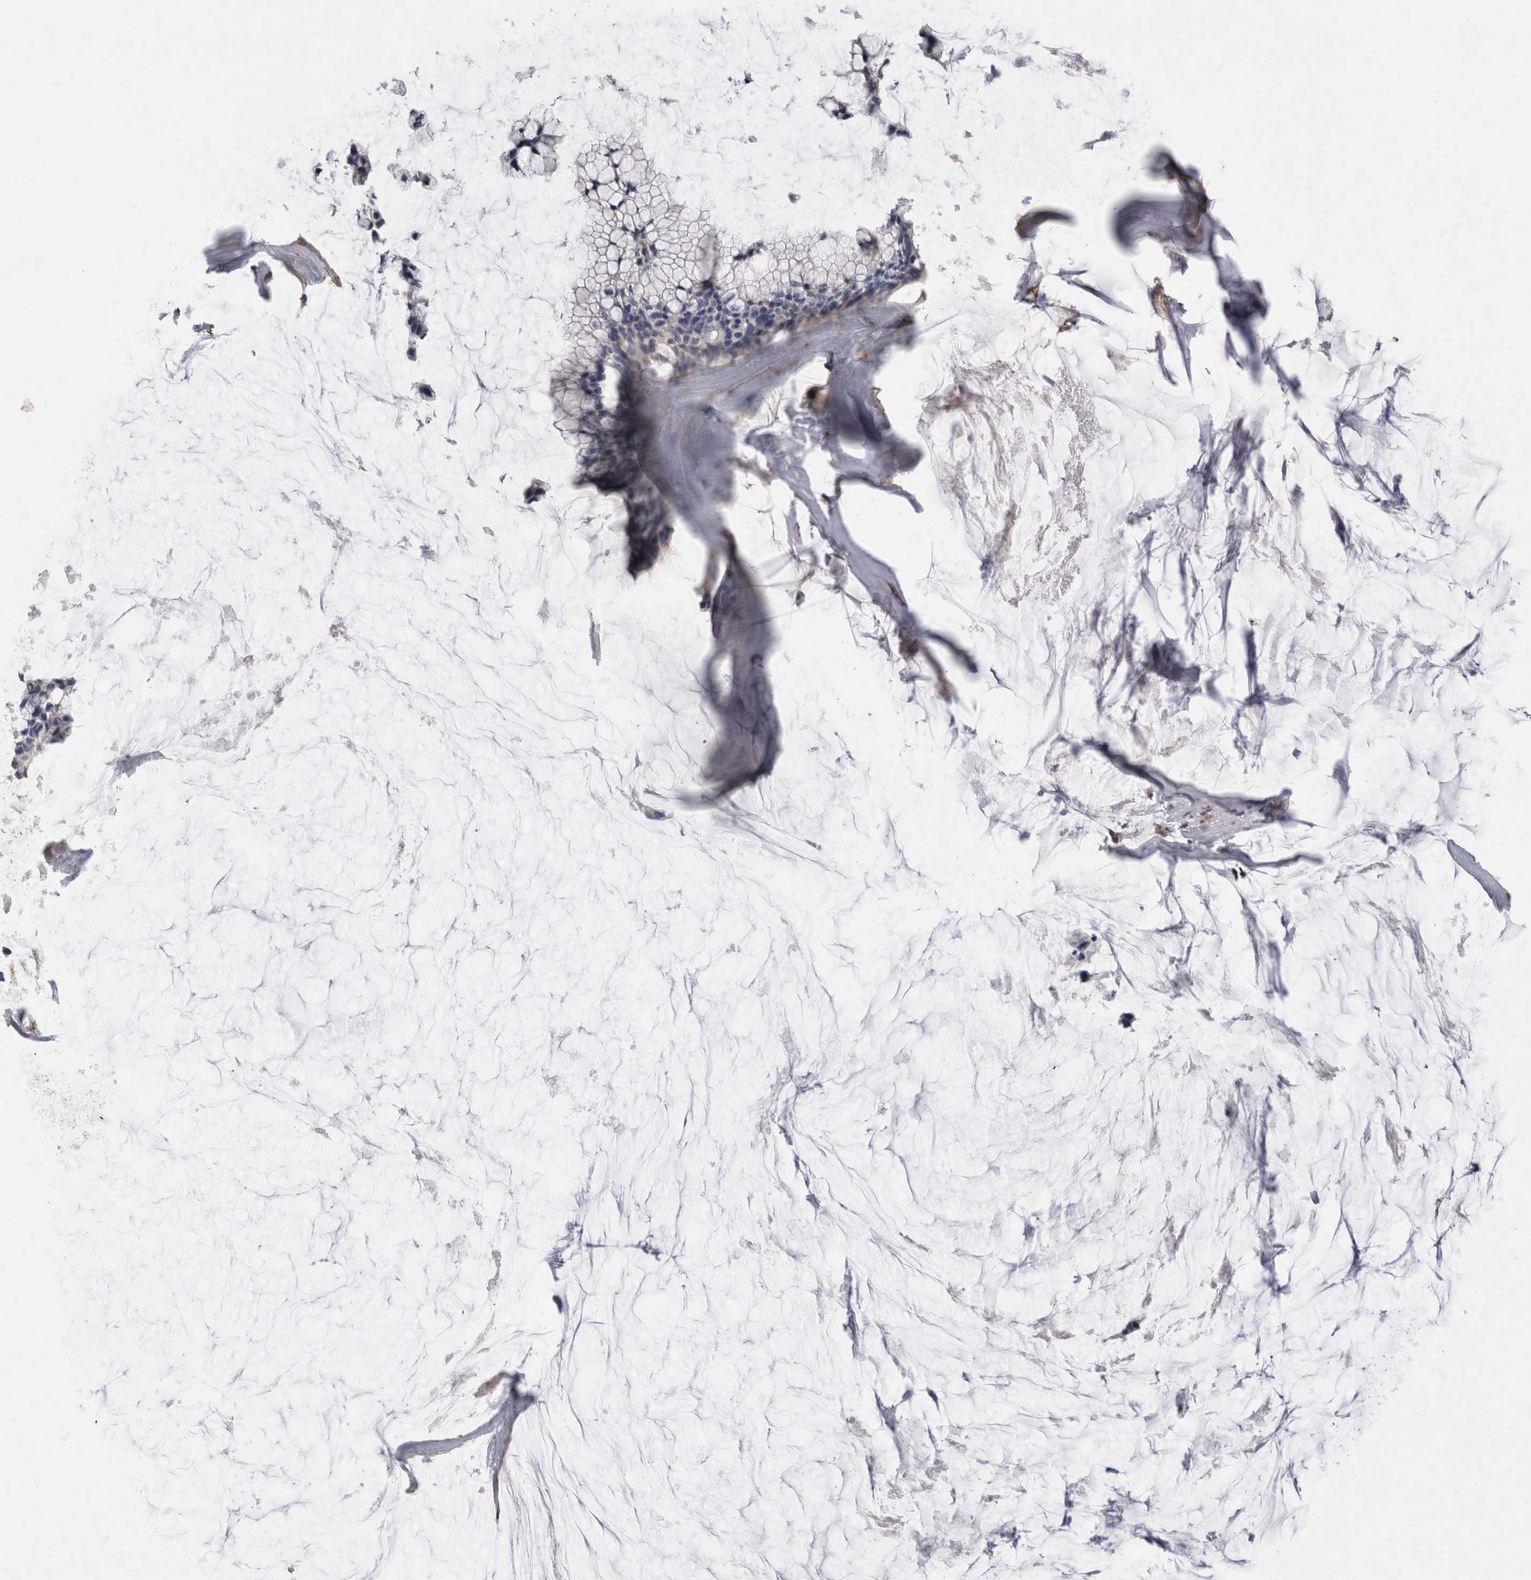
{"staining": {"intensity": "negative", "quantity": "none", "location": "none"}, "tissue": "ovarian cancer", "cell_type": "Tumor cells", "image_type": "cancer", "snomed": [{"axis": "morphology", "description": "Cystadenocarcinoma, mucinous, NOS"}, {"axis": "topography", "description": "Ovary"}], "caption": "Immunohistochemistry of human ovarian cancer (mucinous cystadenocarcinoma) demonstrates no expression in tumor cells.", "gene": "RECK", "patient": {"sex": "female", "age": 39}}